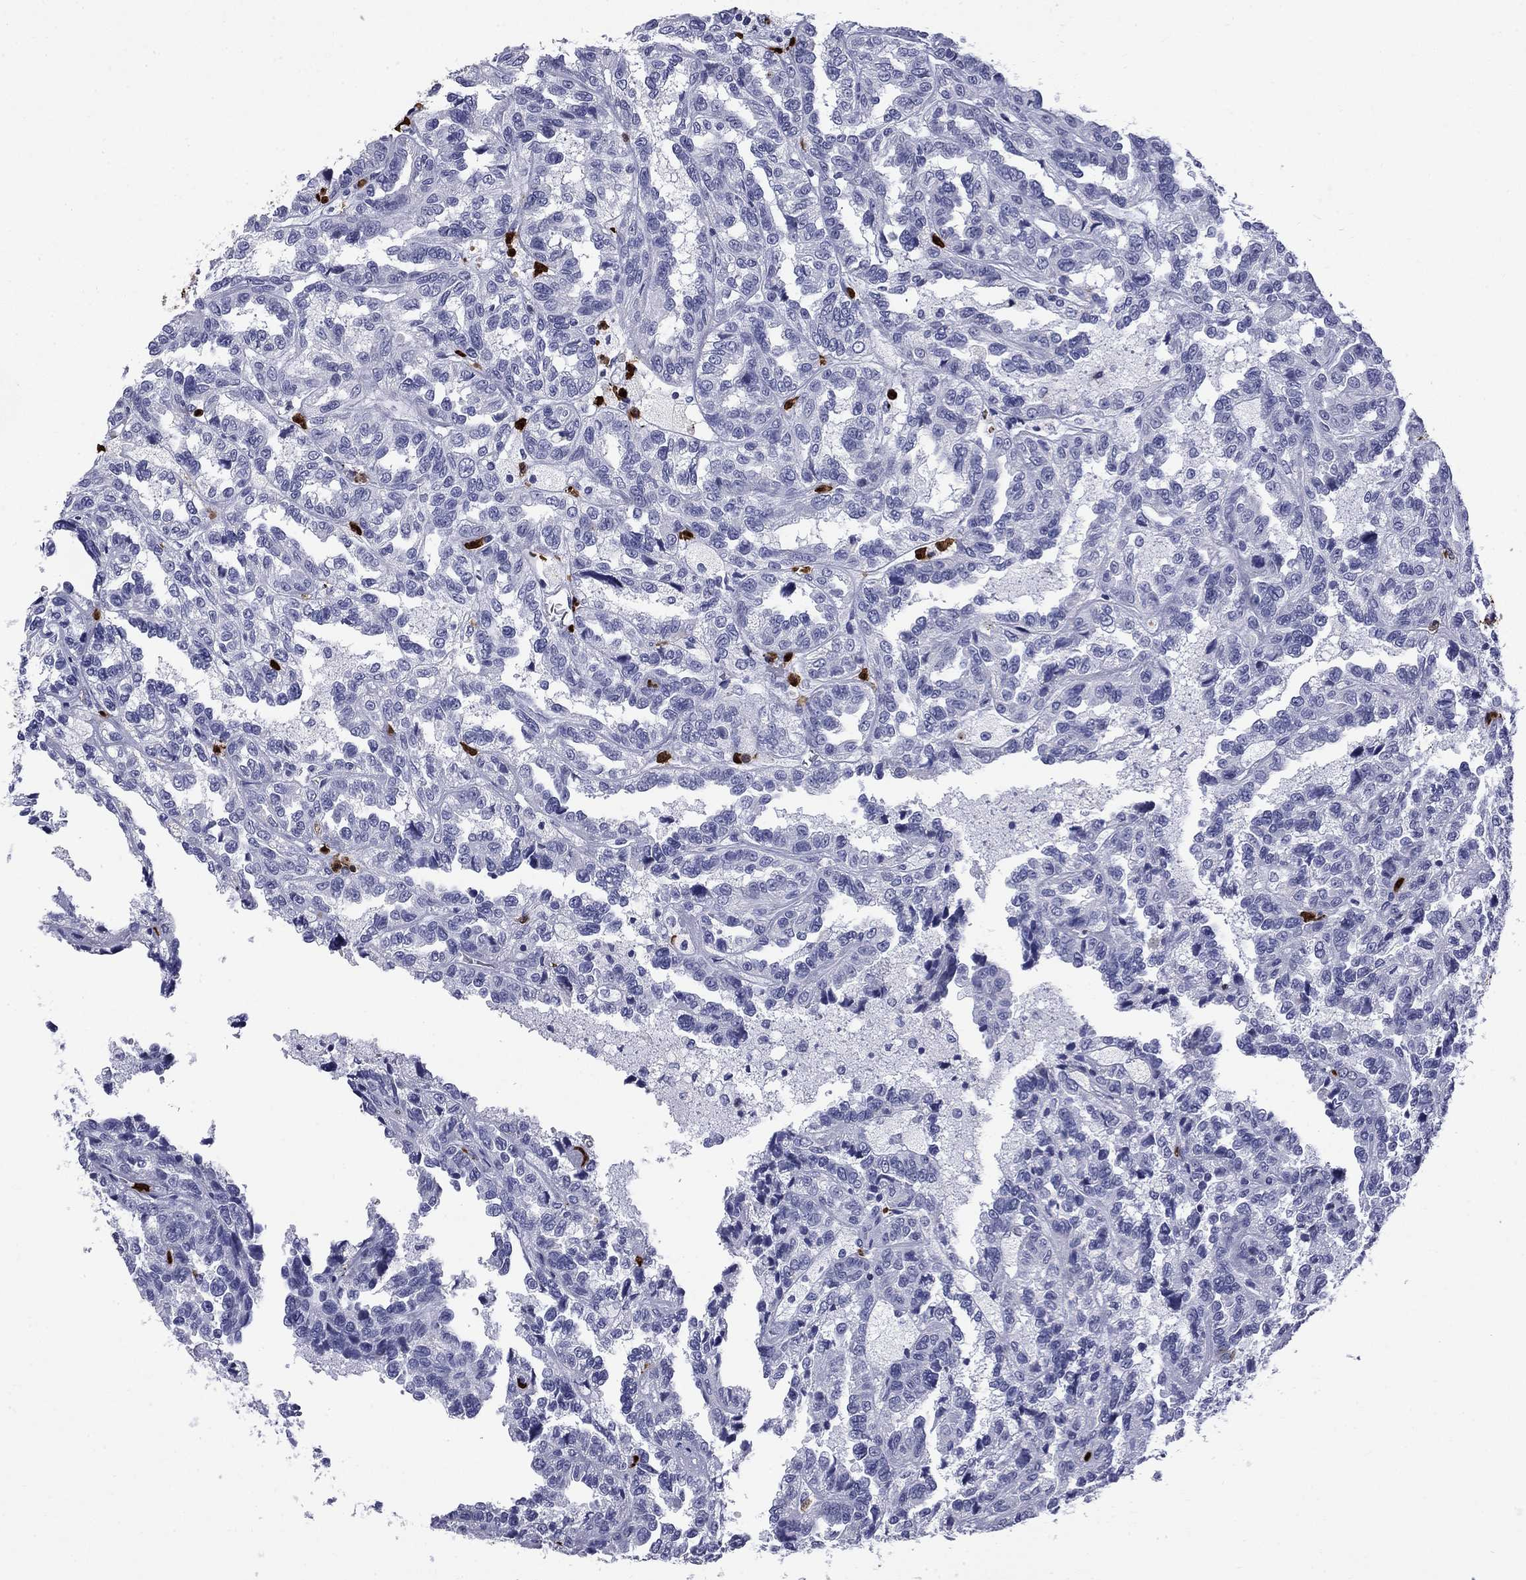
{"staining": {"intensity": "negative", "quantity": "none", "location": "none"}, "tissue": "renal cancer", "cell_type": "Tumor cells", "image_type": "cancer", "snomed": [{"axis": "morphology", "description": "Adenocarcinoma, NOS"}, {"axis": "topography", "description": "Kidney"}], "caption": "There is no significant positivity in tumor cells of renal cancer.", "gene": "TRIM29", "patient": {"sex": "male", "age": 79}}